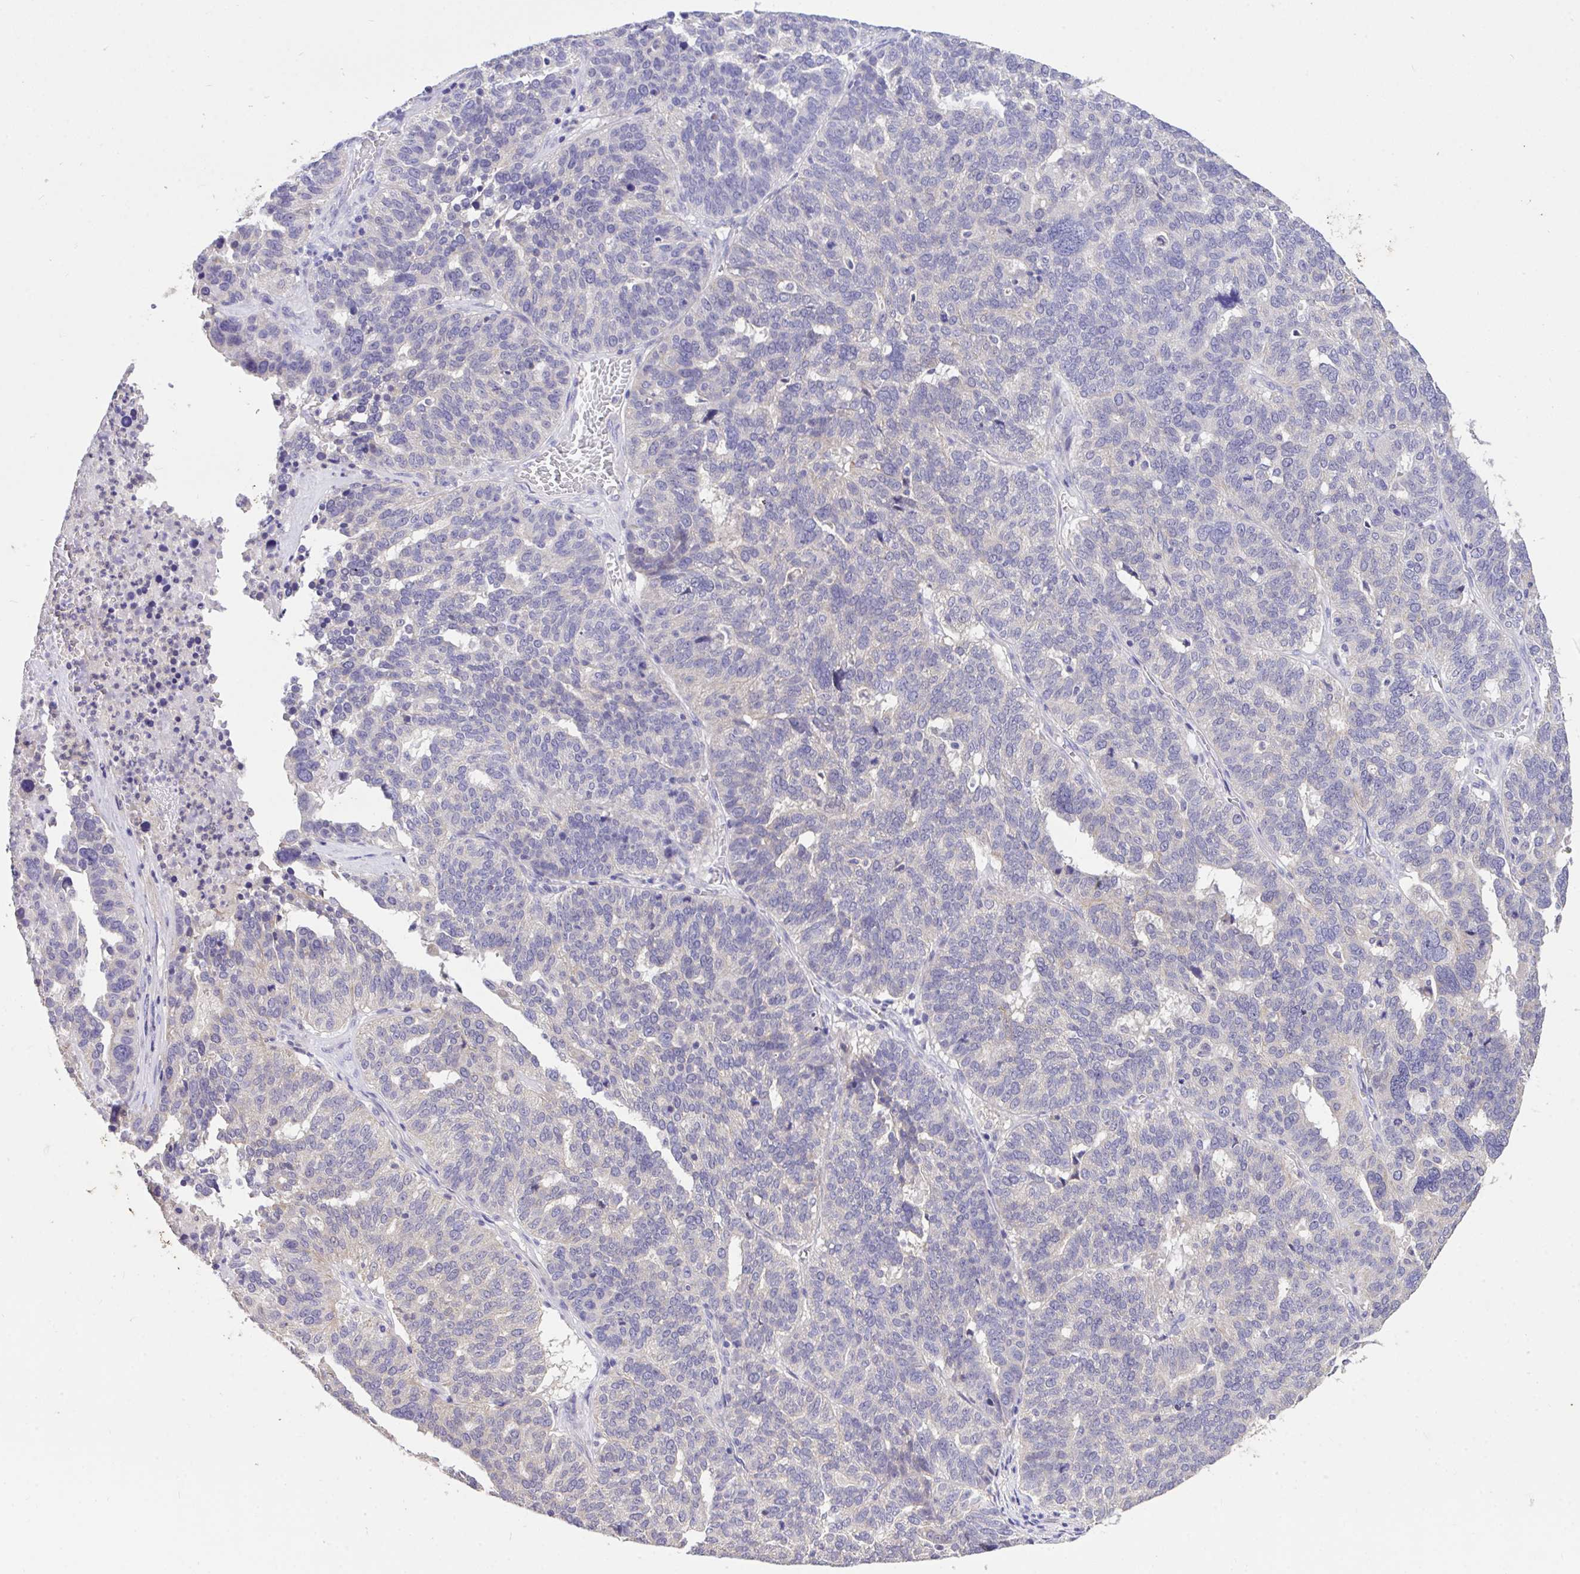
{"staining": {"intensity": "negative", "quantity": "none", "location": "none"}, "tissue": "ovarian cancer", "cell_type": "Tumor cells", "image_type": "cancer", "snomed": [{"axis": "morphology", "description": "Cystadenocarcinoma, serous, NOS"}, {"axis": "topography", "description": "Ovary"}], "caption": "Immunohistochemistry (IHC) image of ovarian serous cystadenocarcinoma stained for a protein (brown), which demonstrates no positivity in tumor cells.", "gene": "MPC2", "patient": {"sex": "female", "age": 59}}